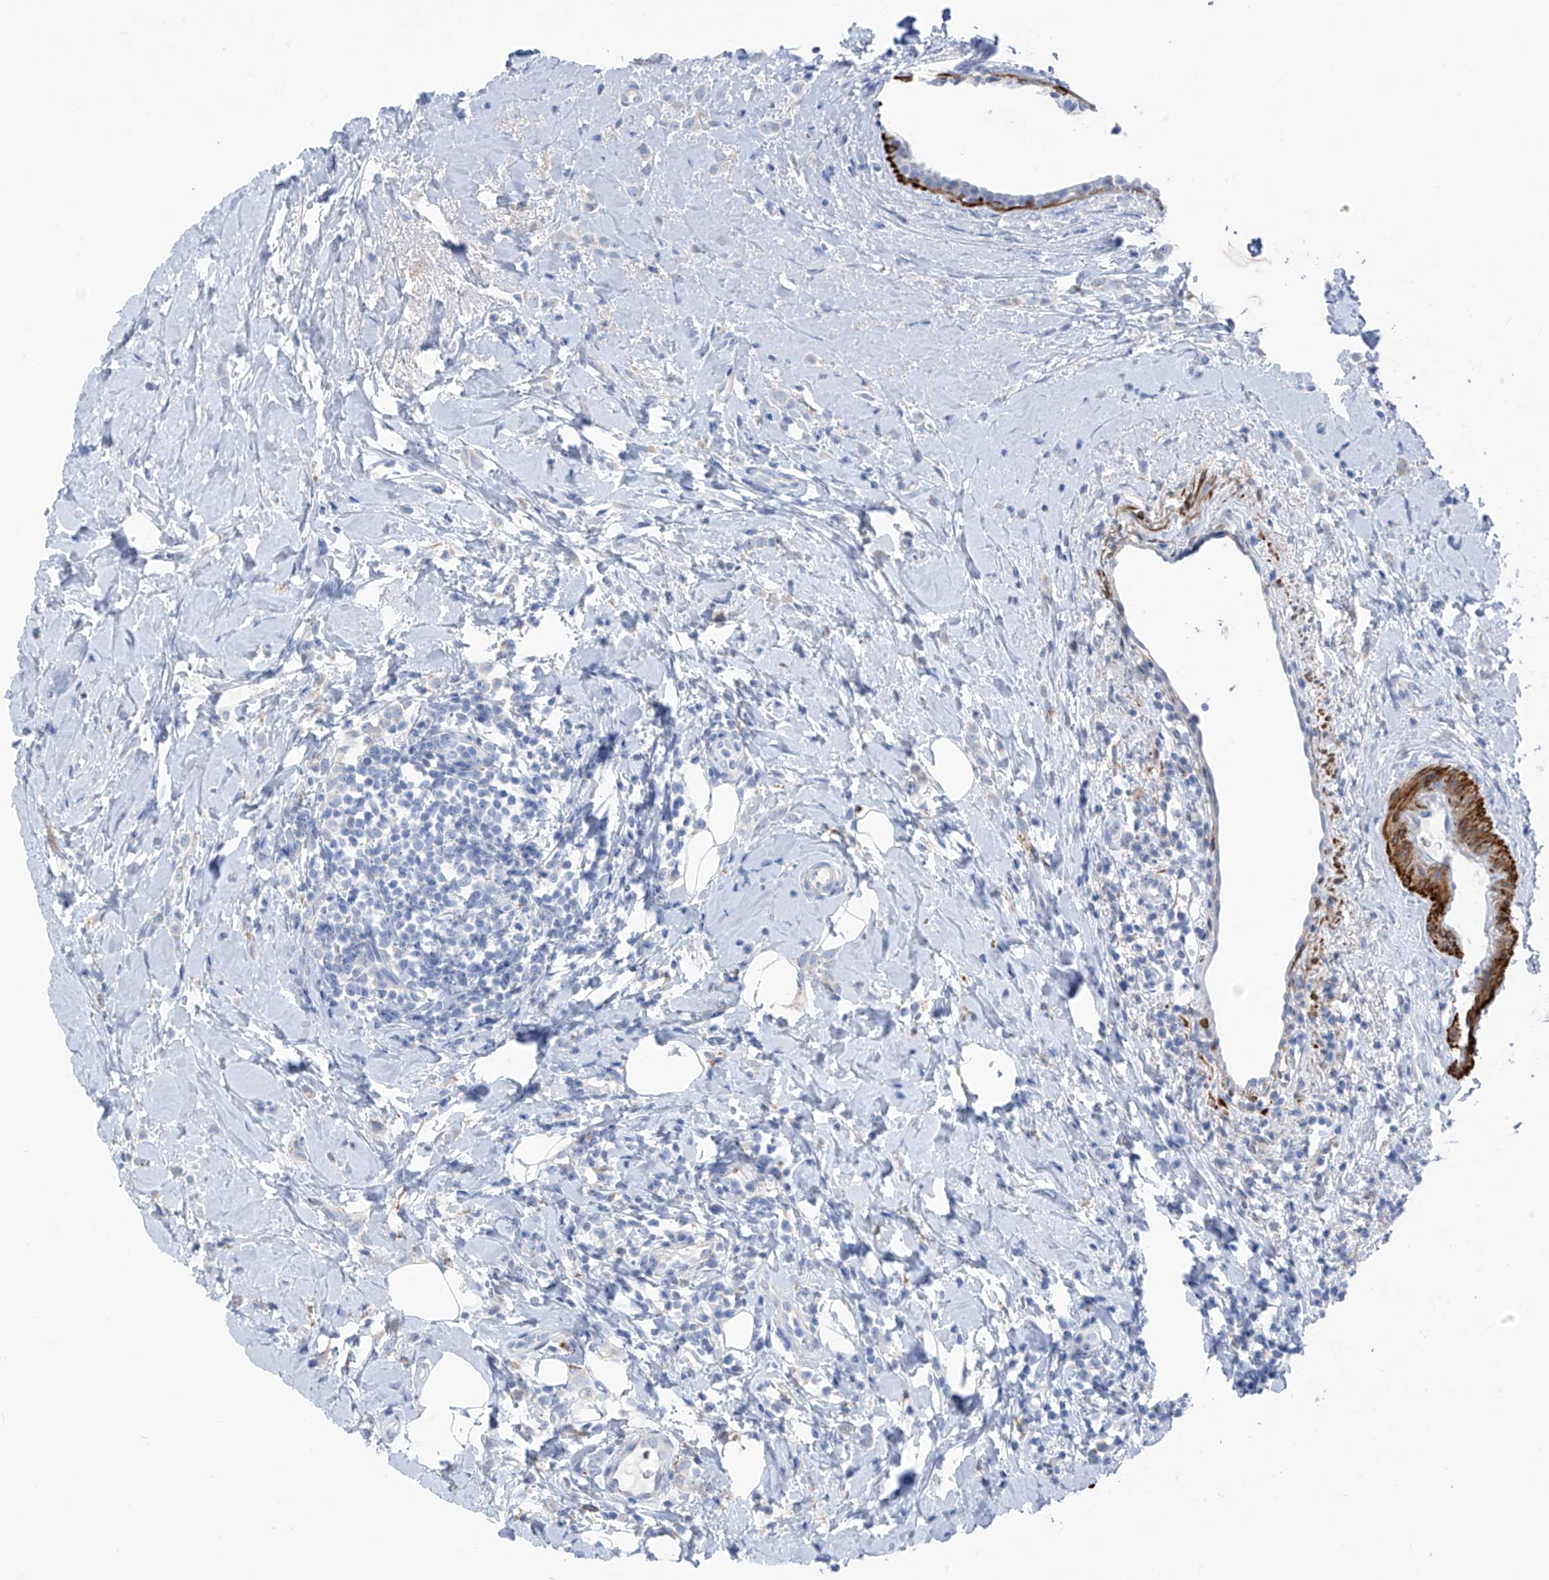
{"staining": {"intensity": "negative", "quantity": "none", "location": "none"}, "tissue": "breast cancer", "cell_type": "Tumor cells", "image_type": "cancer", "snomed": [{"axis": "morphology", "description": "Lobular carcinoma"}, {"axis": "topography", "description": "Breast"}], "caption": "Immunohistochemistry of breast cancer (lobular carcinoma) demonstrates no expression in tumor cells. (DAB (3,3'-diaminobenzidine) immunohistochemistry, high magnification).", "gene": "GLMP", "patient": {"sex": "female", "age": 47}}